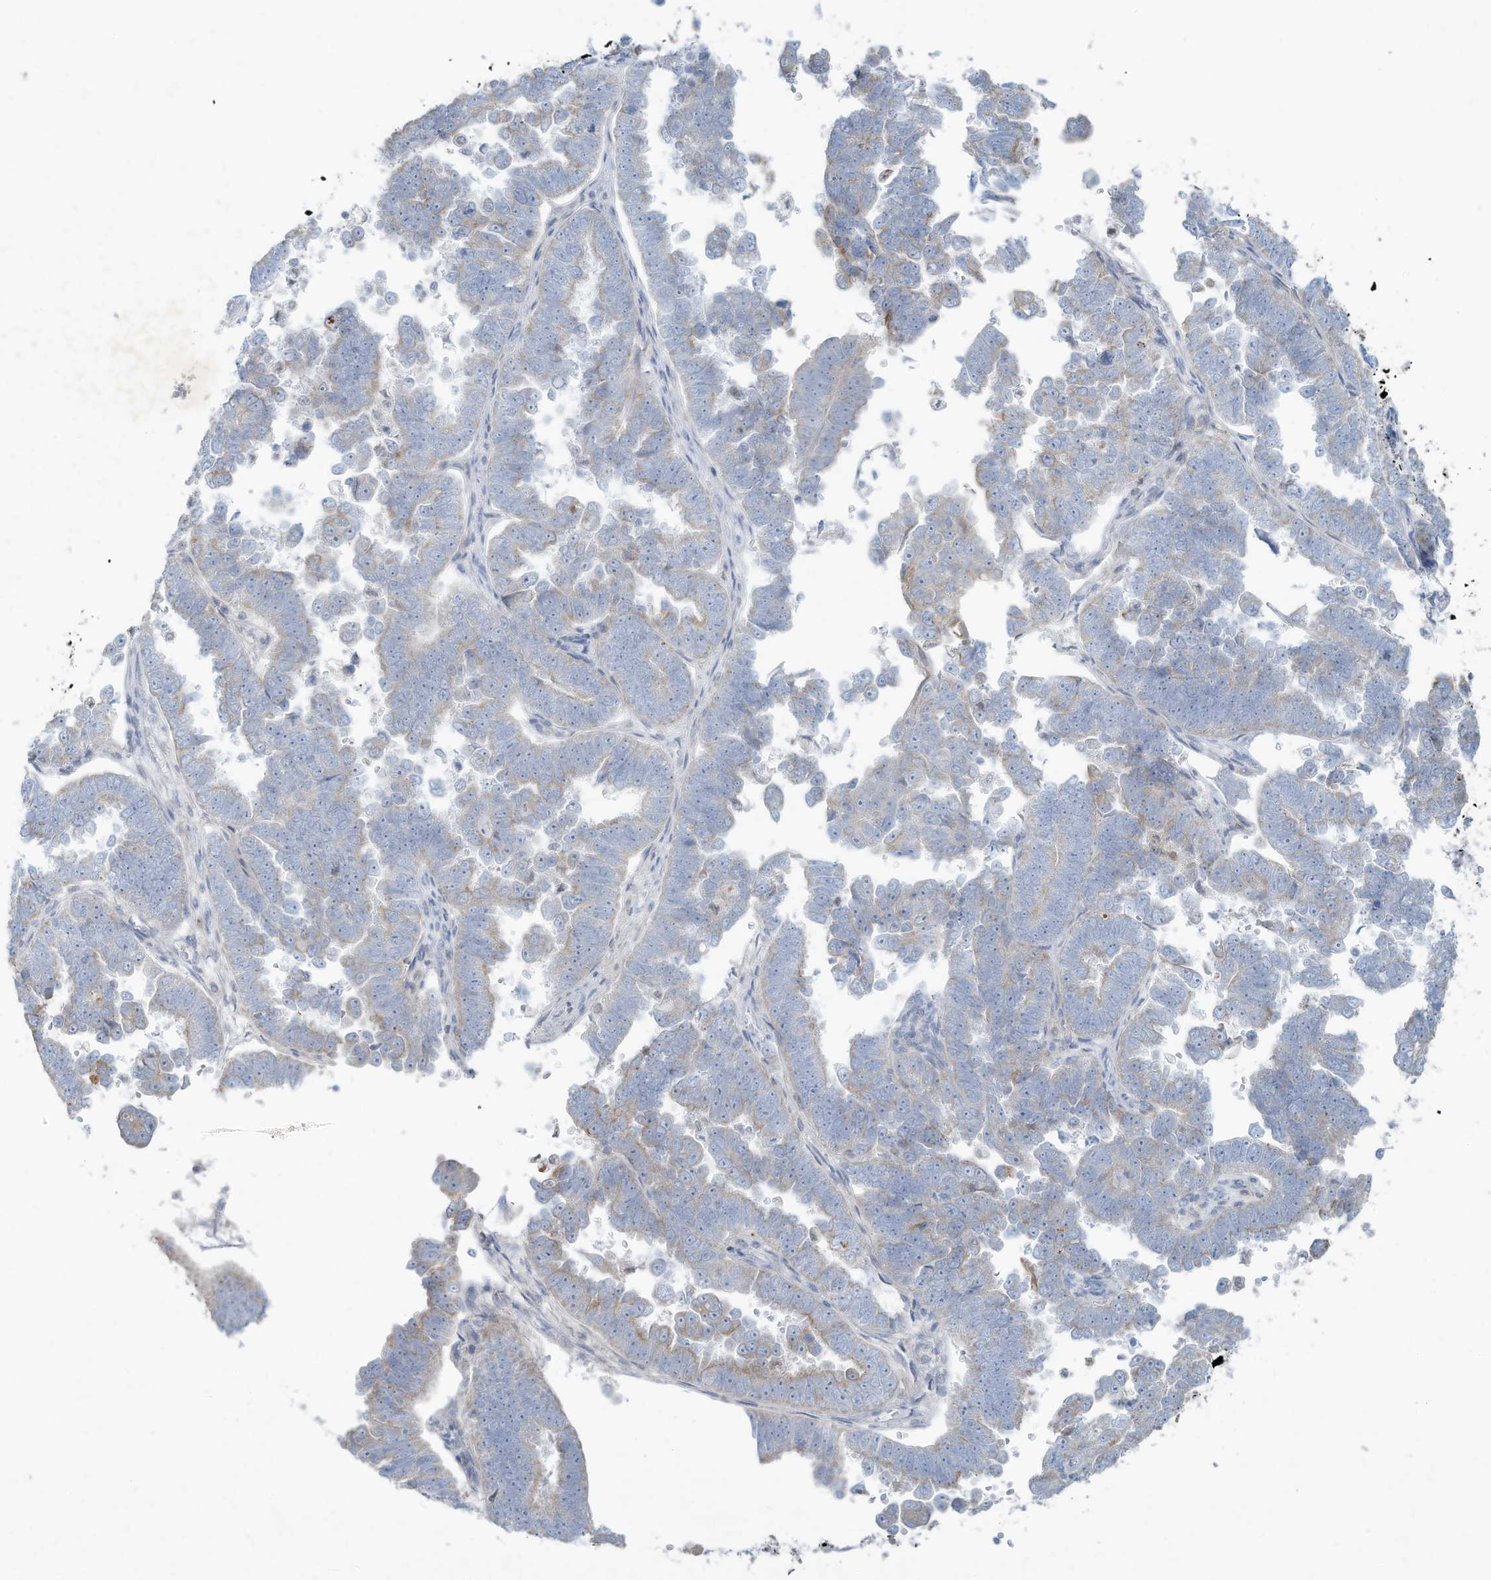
{"staining": {"intensity": "weak", "quantity": "<25%", "location": "cytoplasmic/membranous"}, "tissue": "endometrial cancer", "cell_type": "Tumor cells", "image_type": "cancer", "snomed": [{"axis": "morphology", "description": "Adenocarcinoma, NOS"}, {"axis": "topography", "description": "Endometrium"}], "caption": "A photomicrograph of adenocarcinoma (endometrial) stained for a protein displays no brown staining in tumor cells. (DAB (3,3'-diaminobenzidine) IHC with hematoxylin counter stain).", "gene": "TUBE1", "patient": {"sex": "female", "age": 75}}